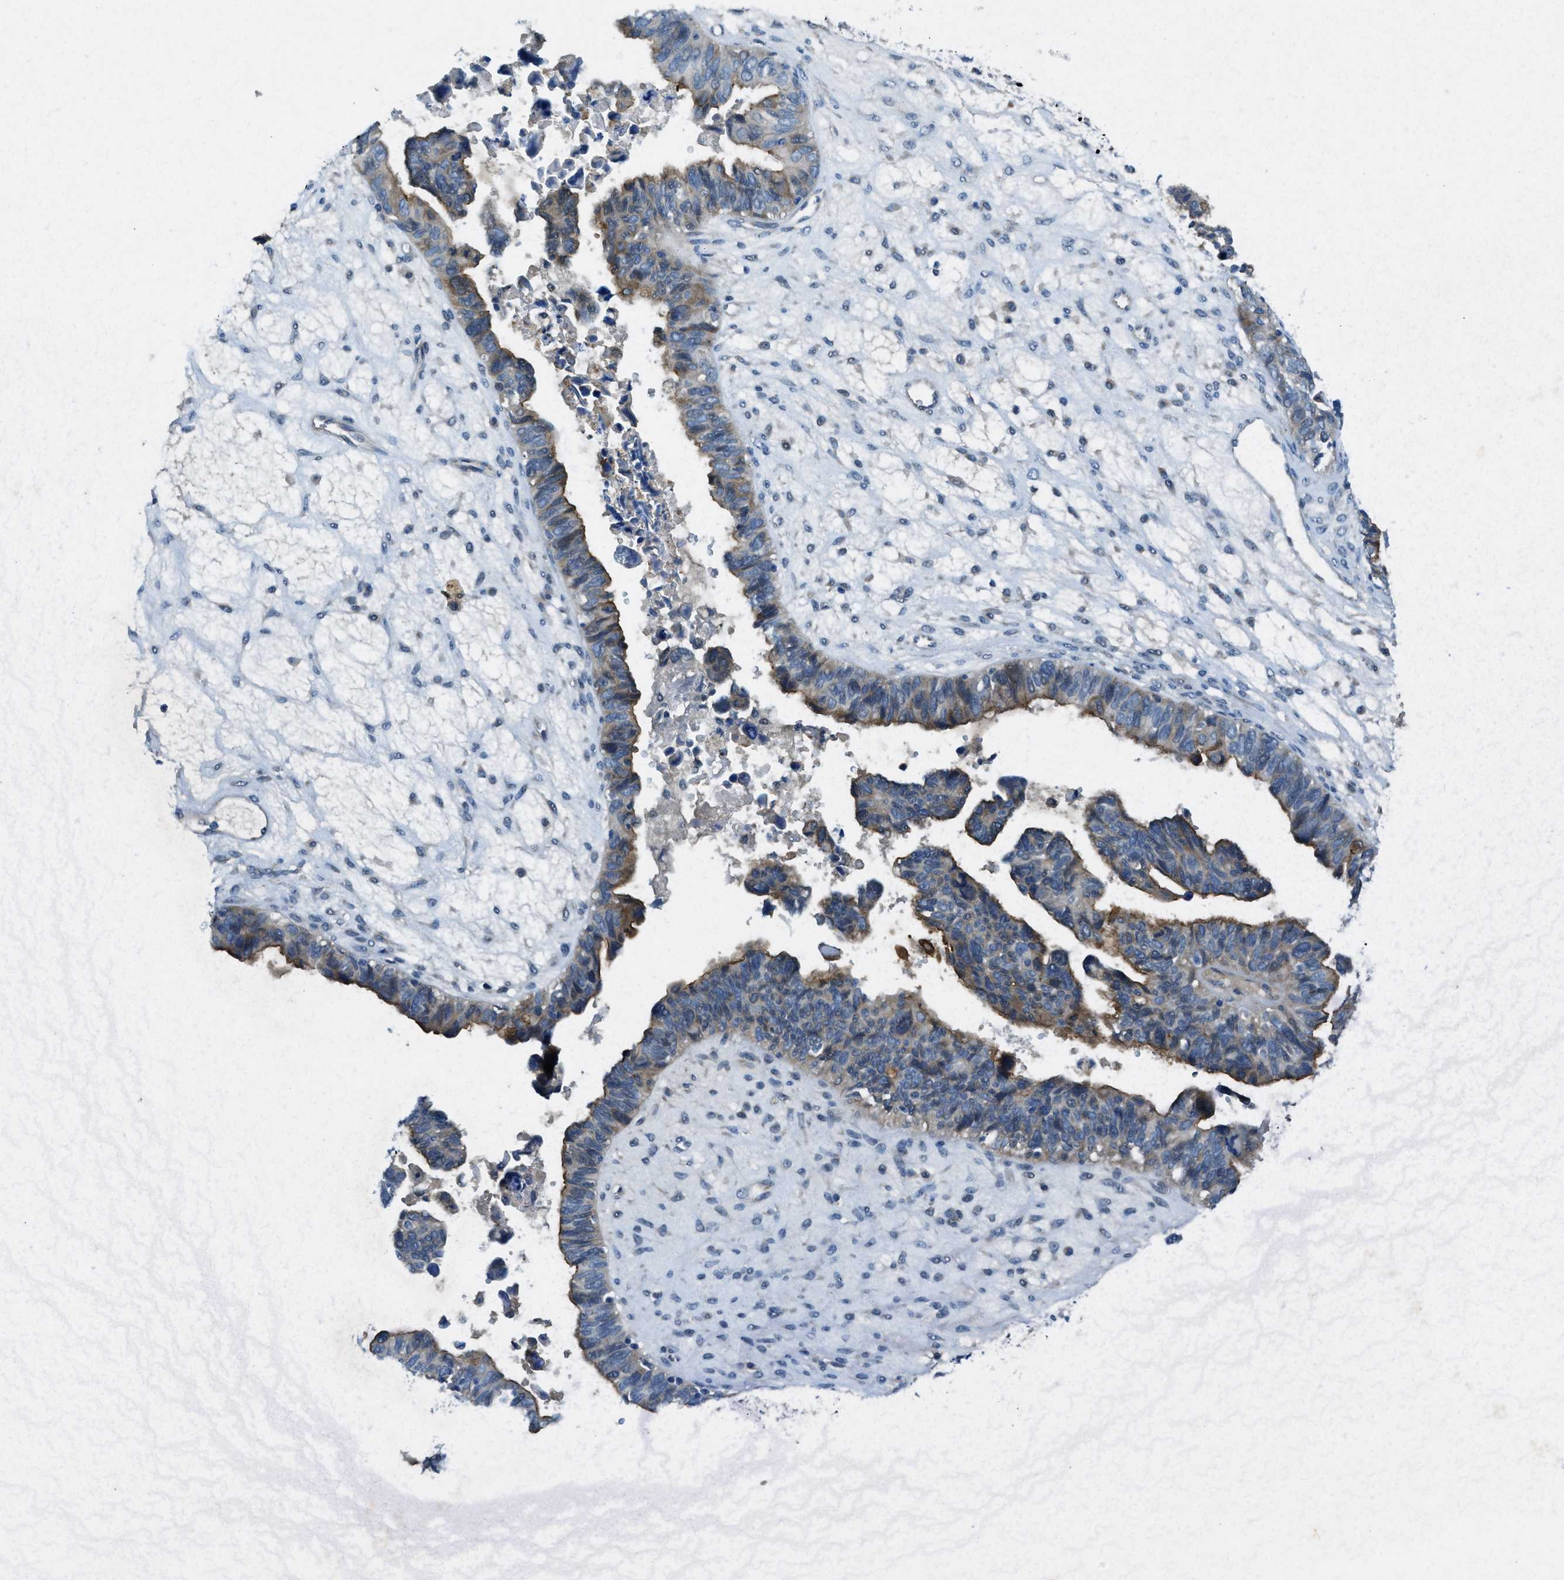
{"staining": {"intensity": "moderate", "quantity": "25%-75%", "location": "cytoplasmic/membranous"}, "tissue": "ovarian cancer", "cell_type": "Tumor cells", "image_type": "cancer", "snomed": [{"axis": "morphology", "description": "Cystadenocarcinoma, serous, NOS"}, {"axis": "topography", "description": "Ovary"}], "caption": "Immunohistochemical staining of human ovarian cancer (serous cystadenocarcinoma) exhibits medium levels of moderate cytoplasmic/membranous expression in approximately 25%-75% of tumor cells.", "gene": "SNX14", "patient": {"sex": "female", "age": 79}}